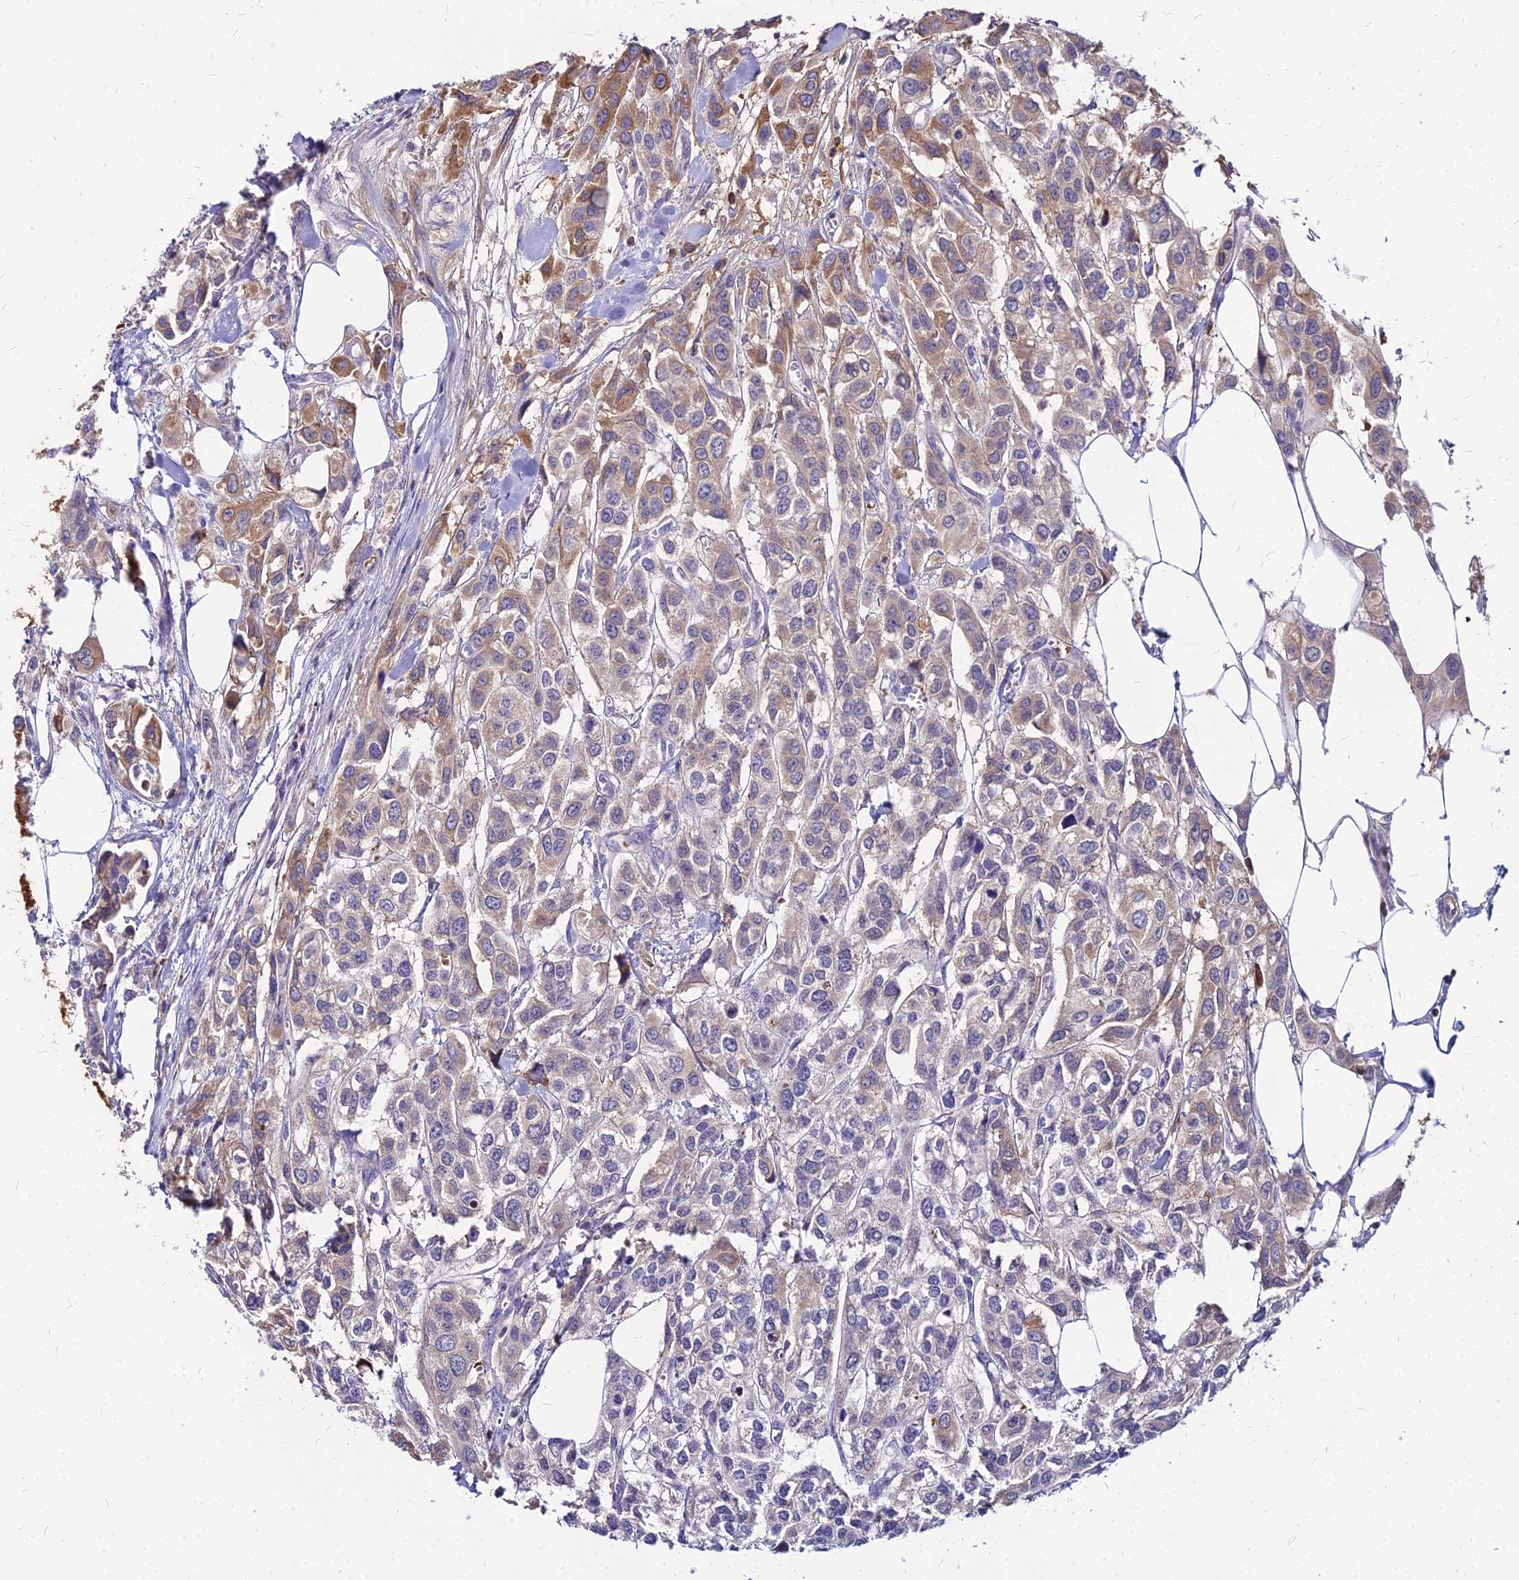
{"staining": {"intensity": "moderate", "quantity": "25%-75%", "location": "cytoplasmic/membranous"}, "tissue": "urothelial cancer", "cell_type": "Tumor cells", "image_type": "cancer", "snomed": [{"axis": "morphology", "description": "Urothelial carcinoma, High grade"}, {"axis": "topography", "description": "Urinary bladder"}], "caption": "A medium amount of moderate cytoplasmic/membranous expression is present in about 25%-75% of tumor cells in high-grade urothelial carcinoma tissue.", "gene": "ACSM6", "patient": {"sex": "male", "age": 67}}